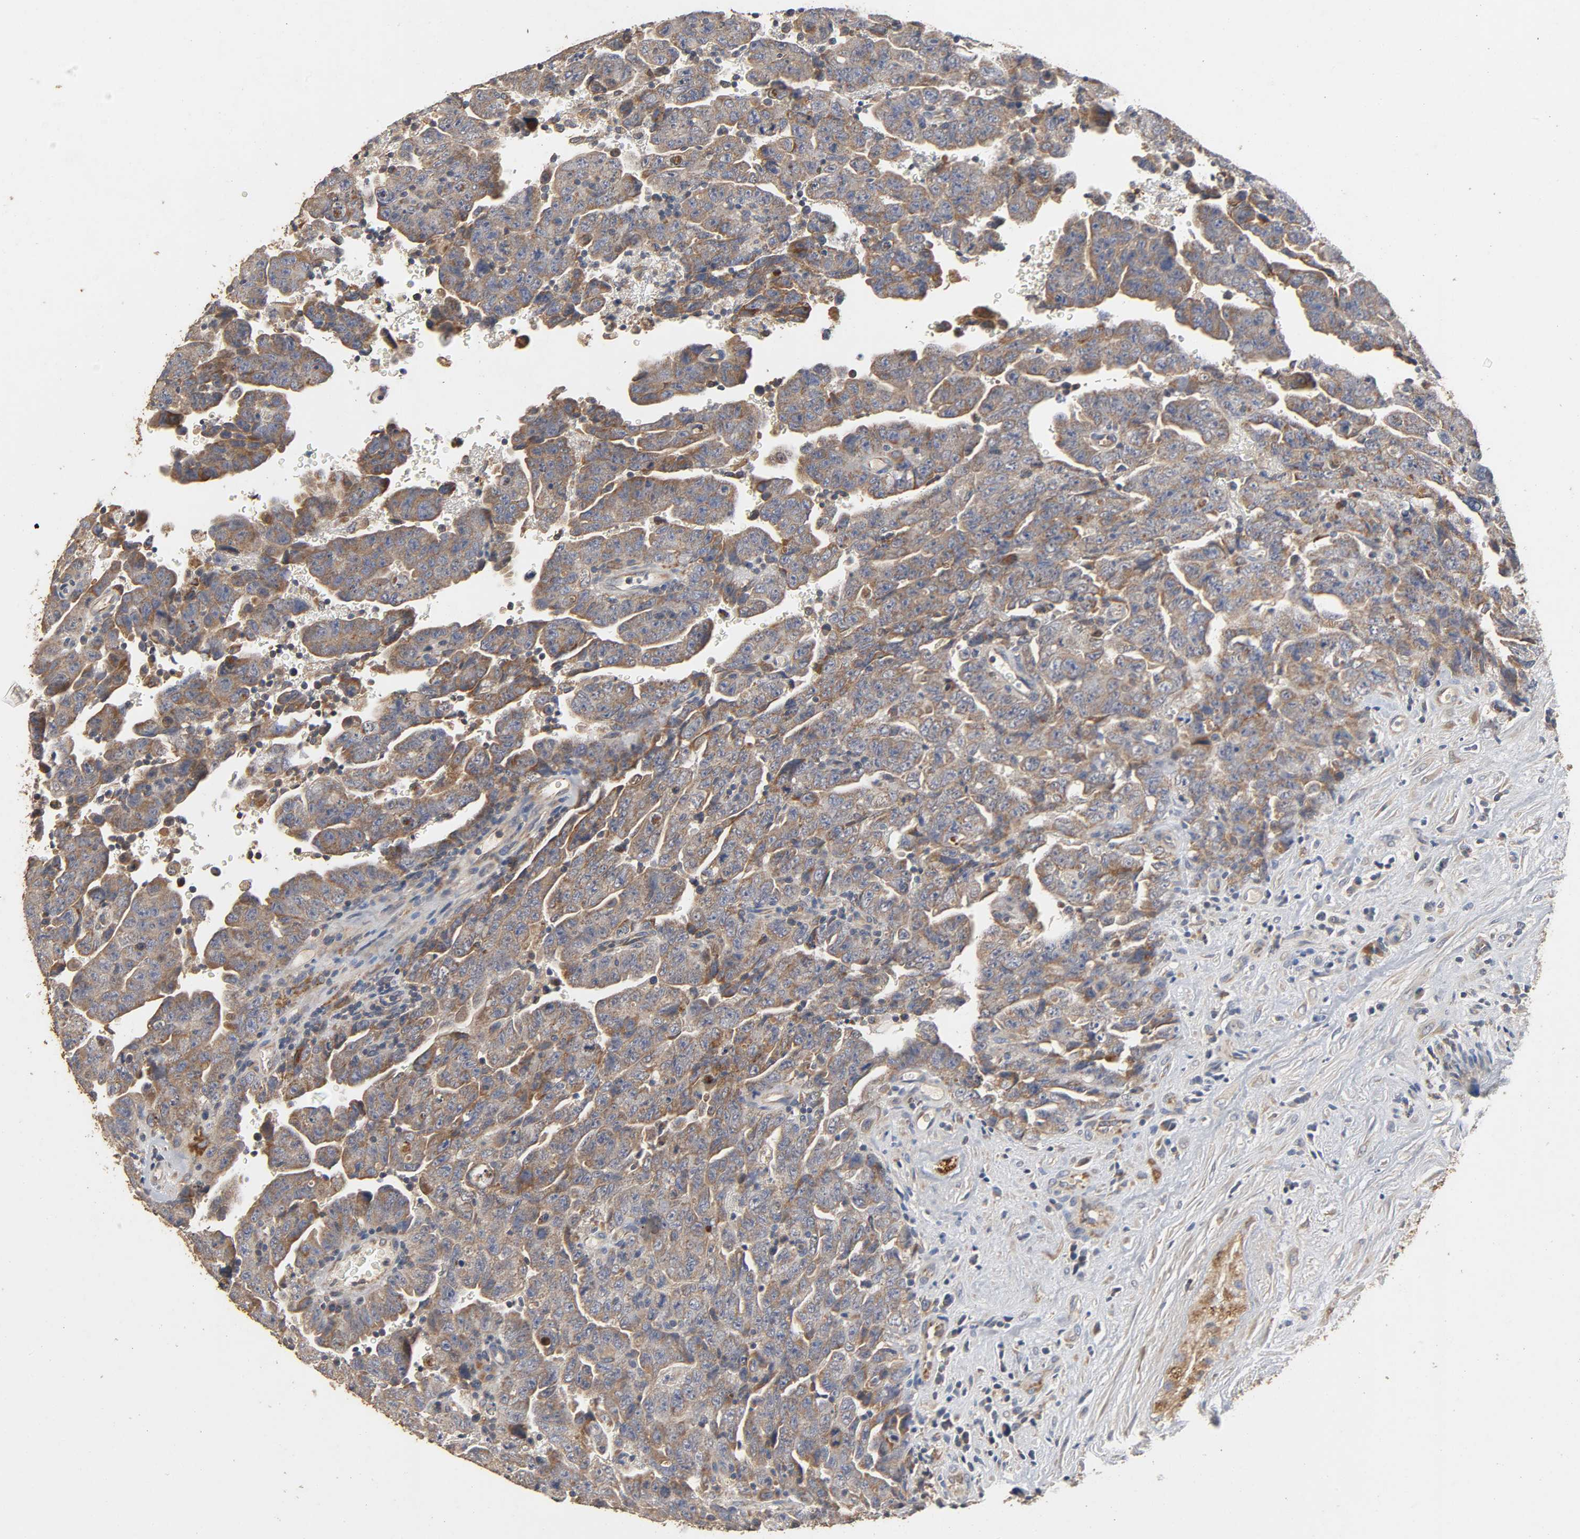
{"staining": {"intensity": "weak", "quantity": ">75%", "location": "cytoplasmic/membranous"}, "tissue": "testis cancer", "cell_type": "Tumor cells", "image_type": "cancer", "snomed": [{"axis": "morphology", "description": "Carcinoma, Embryonal, NOS"}, {"axis": "topography", "description": "Testis"}], "caption": "An image of embryonal carcinoma (testis) stained for a protein reveals weak cytoplasmic/membranous brown staining in tumor cells. The protein is stained brown, and the nuclei are stained in blue (DAB (3,3'-diaminobenzidine) IHC with brightfield microscopy, high magnification).", "gene": "NDUFS3", "patient": {"sex": "male", "age": 28}}